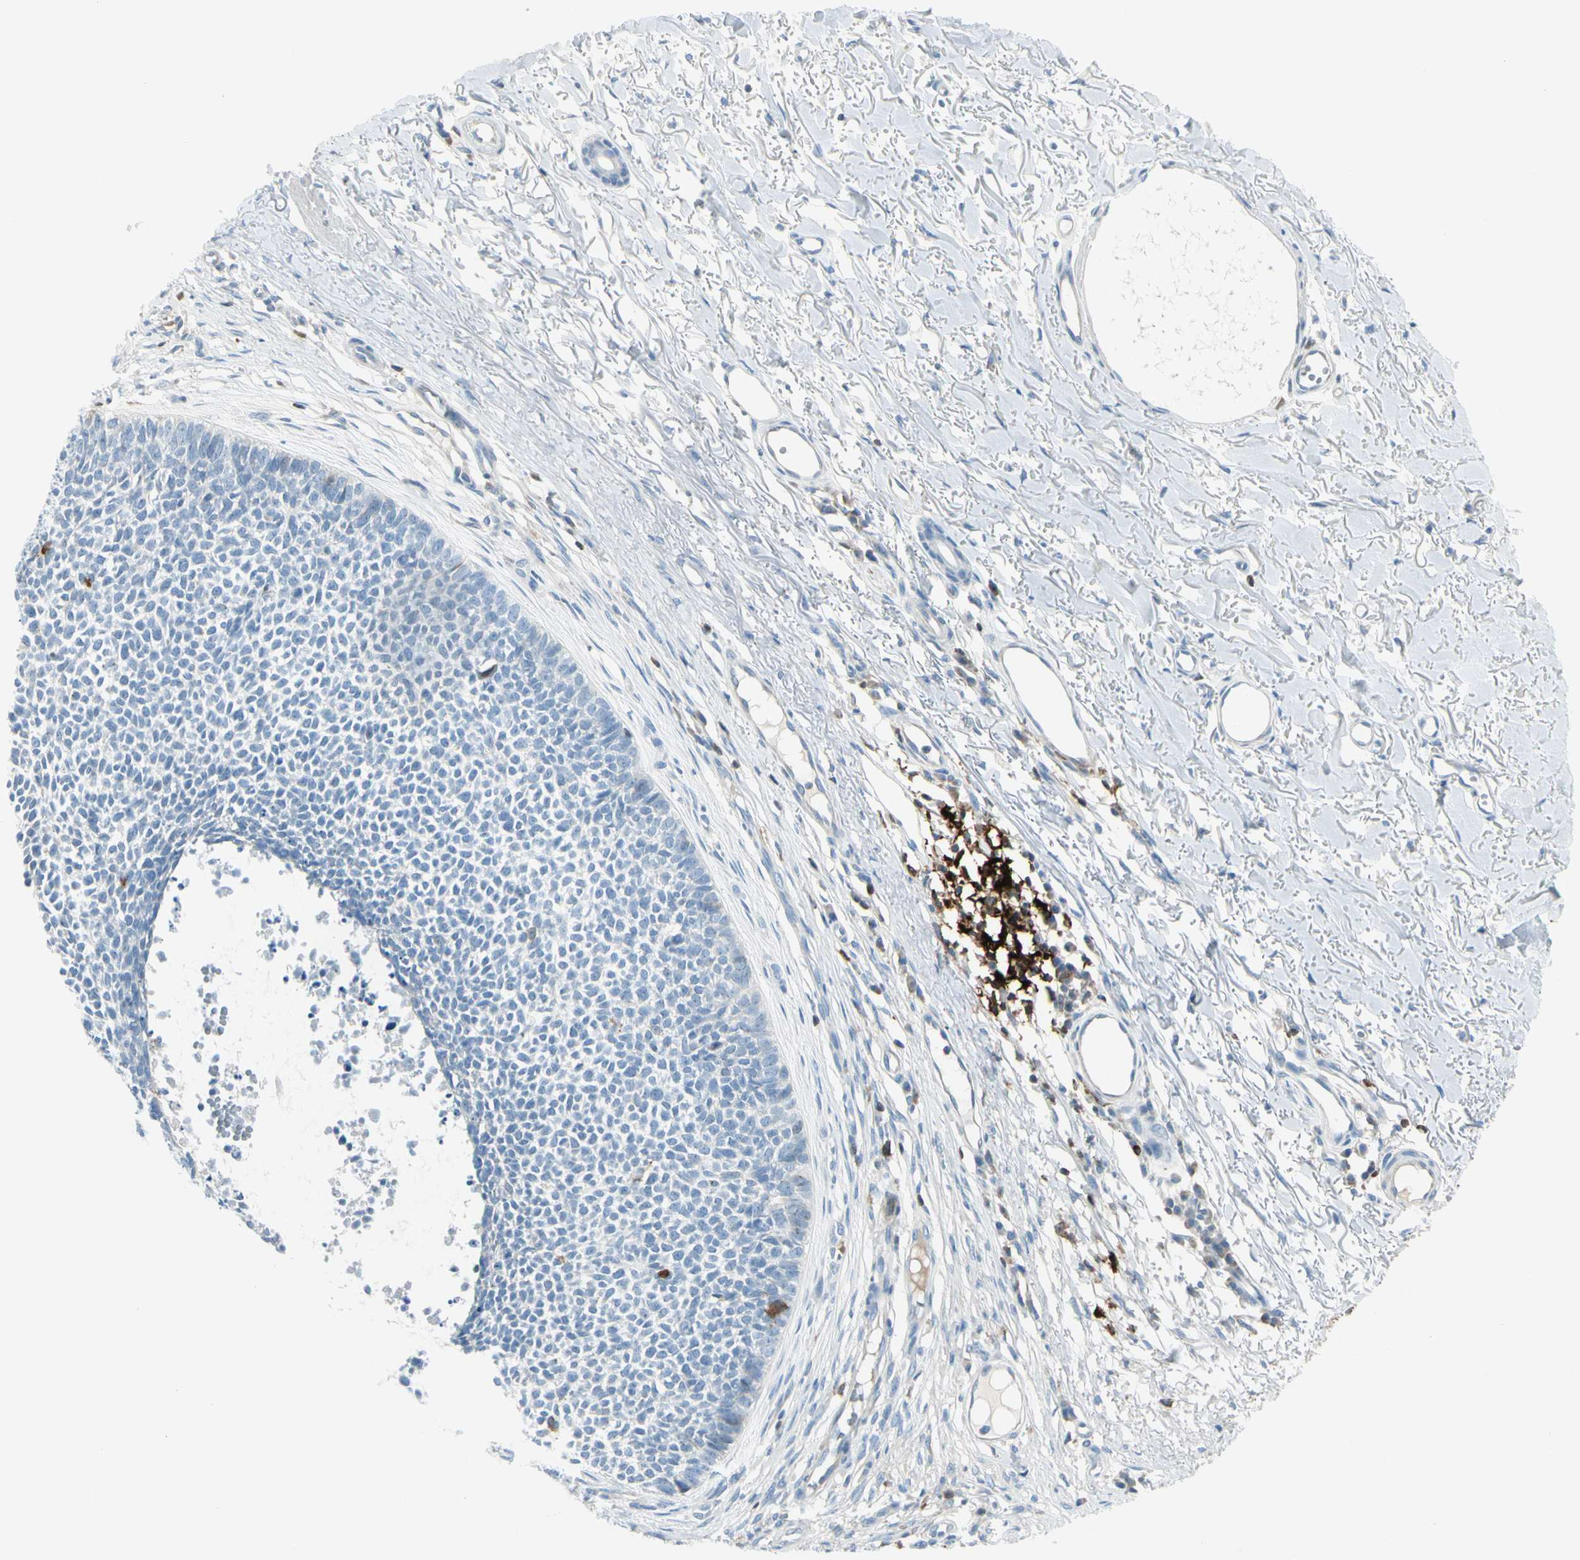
{"staining": {"intensity": "negative", "quantity": "none", "location": "none"}, "tissue": "skin cancer", "cell_type": "Tumor cells", "image_type": "cancer", "snomed": [{"axis": "morphology", "description": "Basal cell carcinoma"}, {"axis": "topography", "description": "Skin"}], "caption": "Immunohistochemistry histopathology image of skin cancer stained for a protein (brown), which displays no staining in tumor cells. (Stains: DAB (3,3'-diaminobenzidine) immunohistochemistry (IHC) with hematoxylin counter stain, Microscopy: brightfield microscopy at high magnification).", "gene": "TRAF1", "patient": {"sex": "female", "age": 84}}